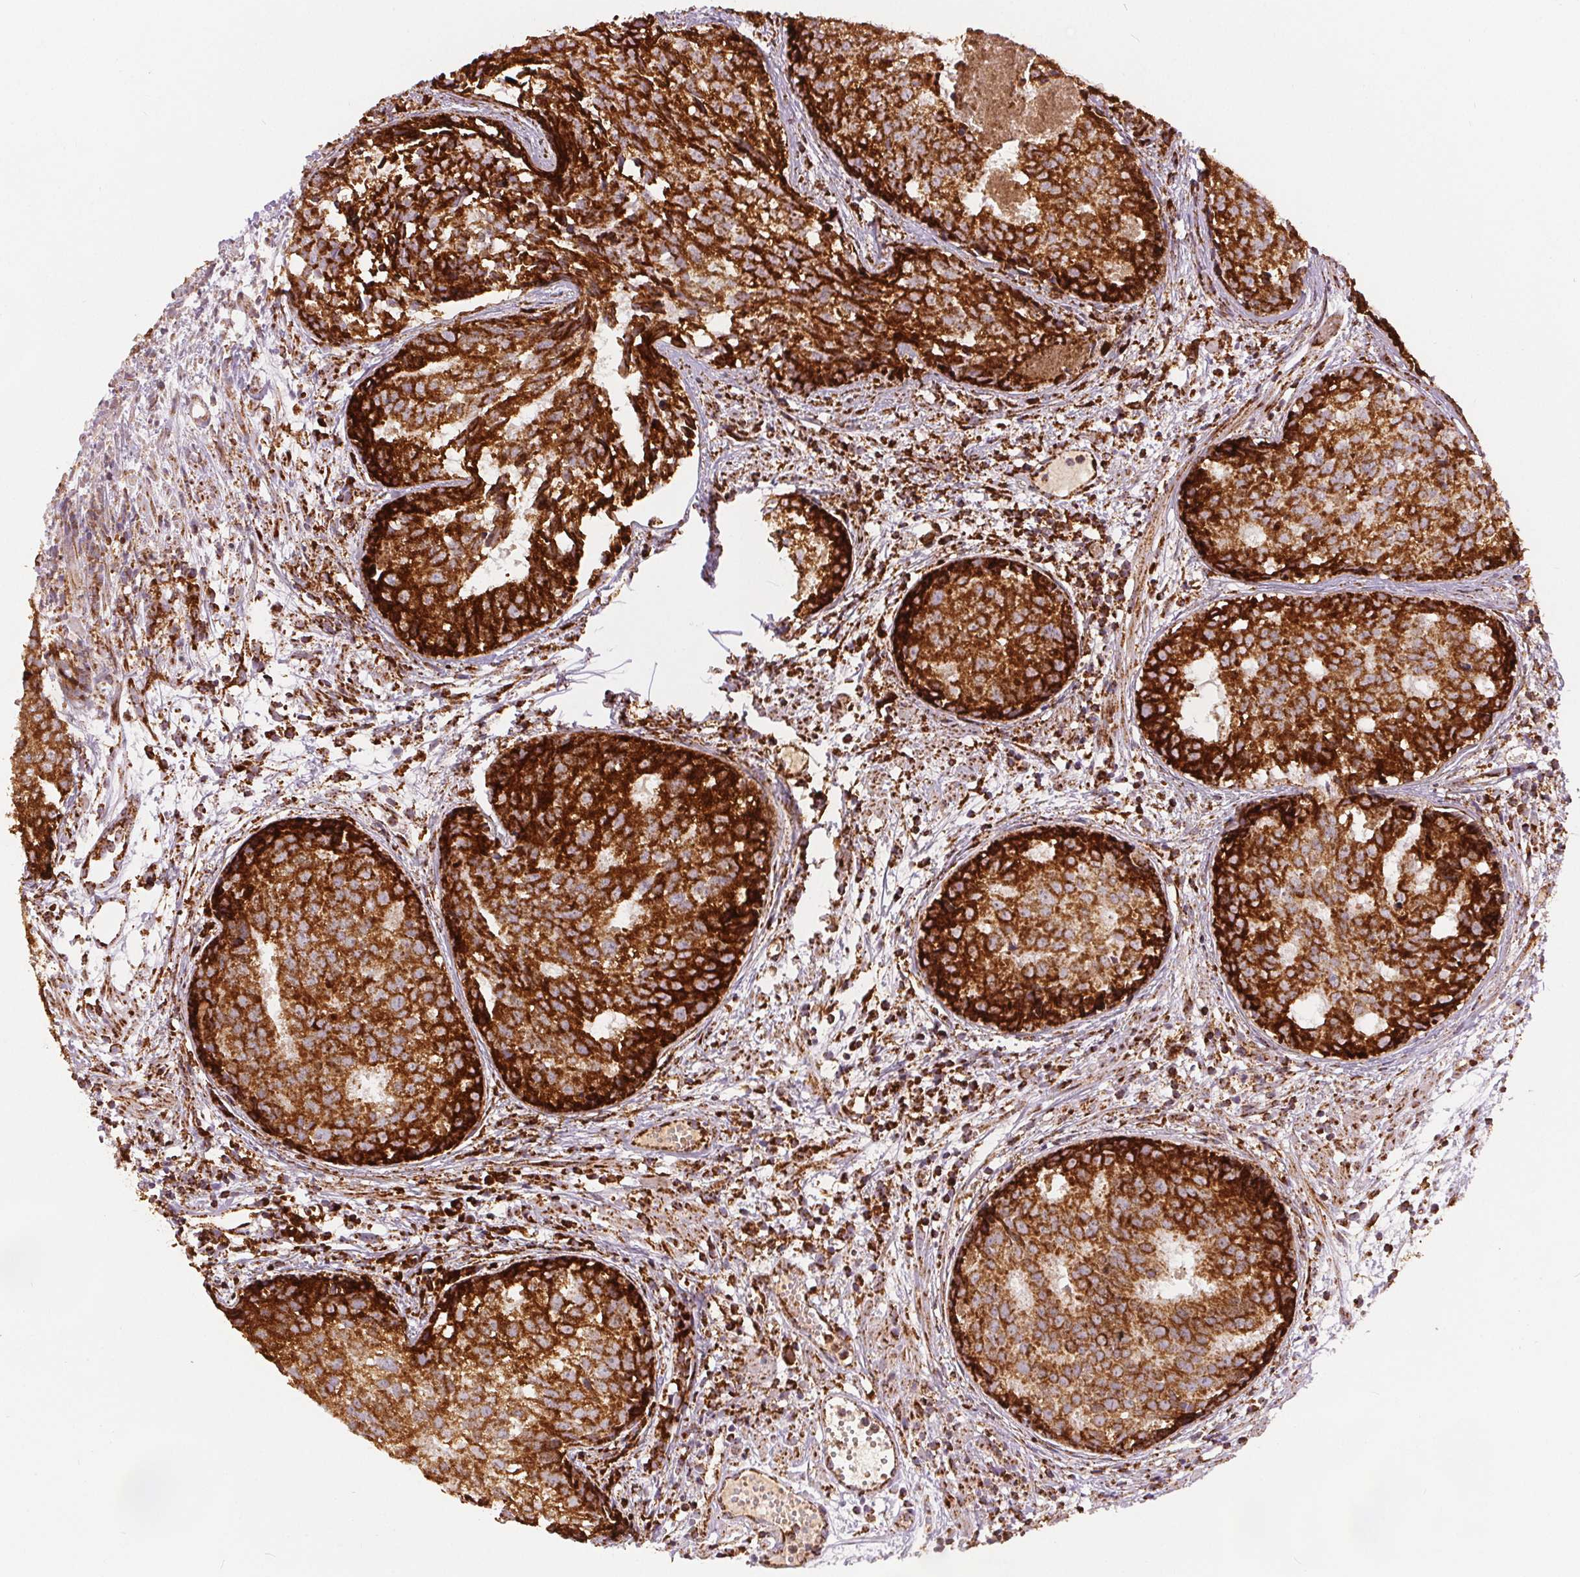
{"staining": {"intensity": "strong", "quantity": ">75%", "location": "cytoplasmic/membranous"}, "tissue": "prostate cancer", "cell_type": "Tumor cells", "image_type": "cancer", "snomed": [{"axis": "morphology", "description": "Adenocarcinoma, High grade"}, {"axis": "topography", "description": "Prostate"}], "caption": "Prostate cancer (adenocarcinoma (high-grade)) stained with a protein marker exhibits strong staining in tumor cells.", "gene": "SDHB", "patient": {"sex": "male", "age": 58}}